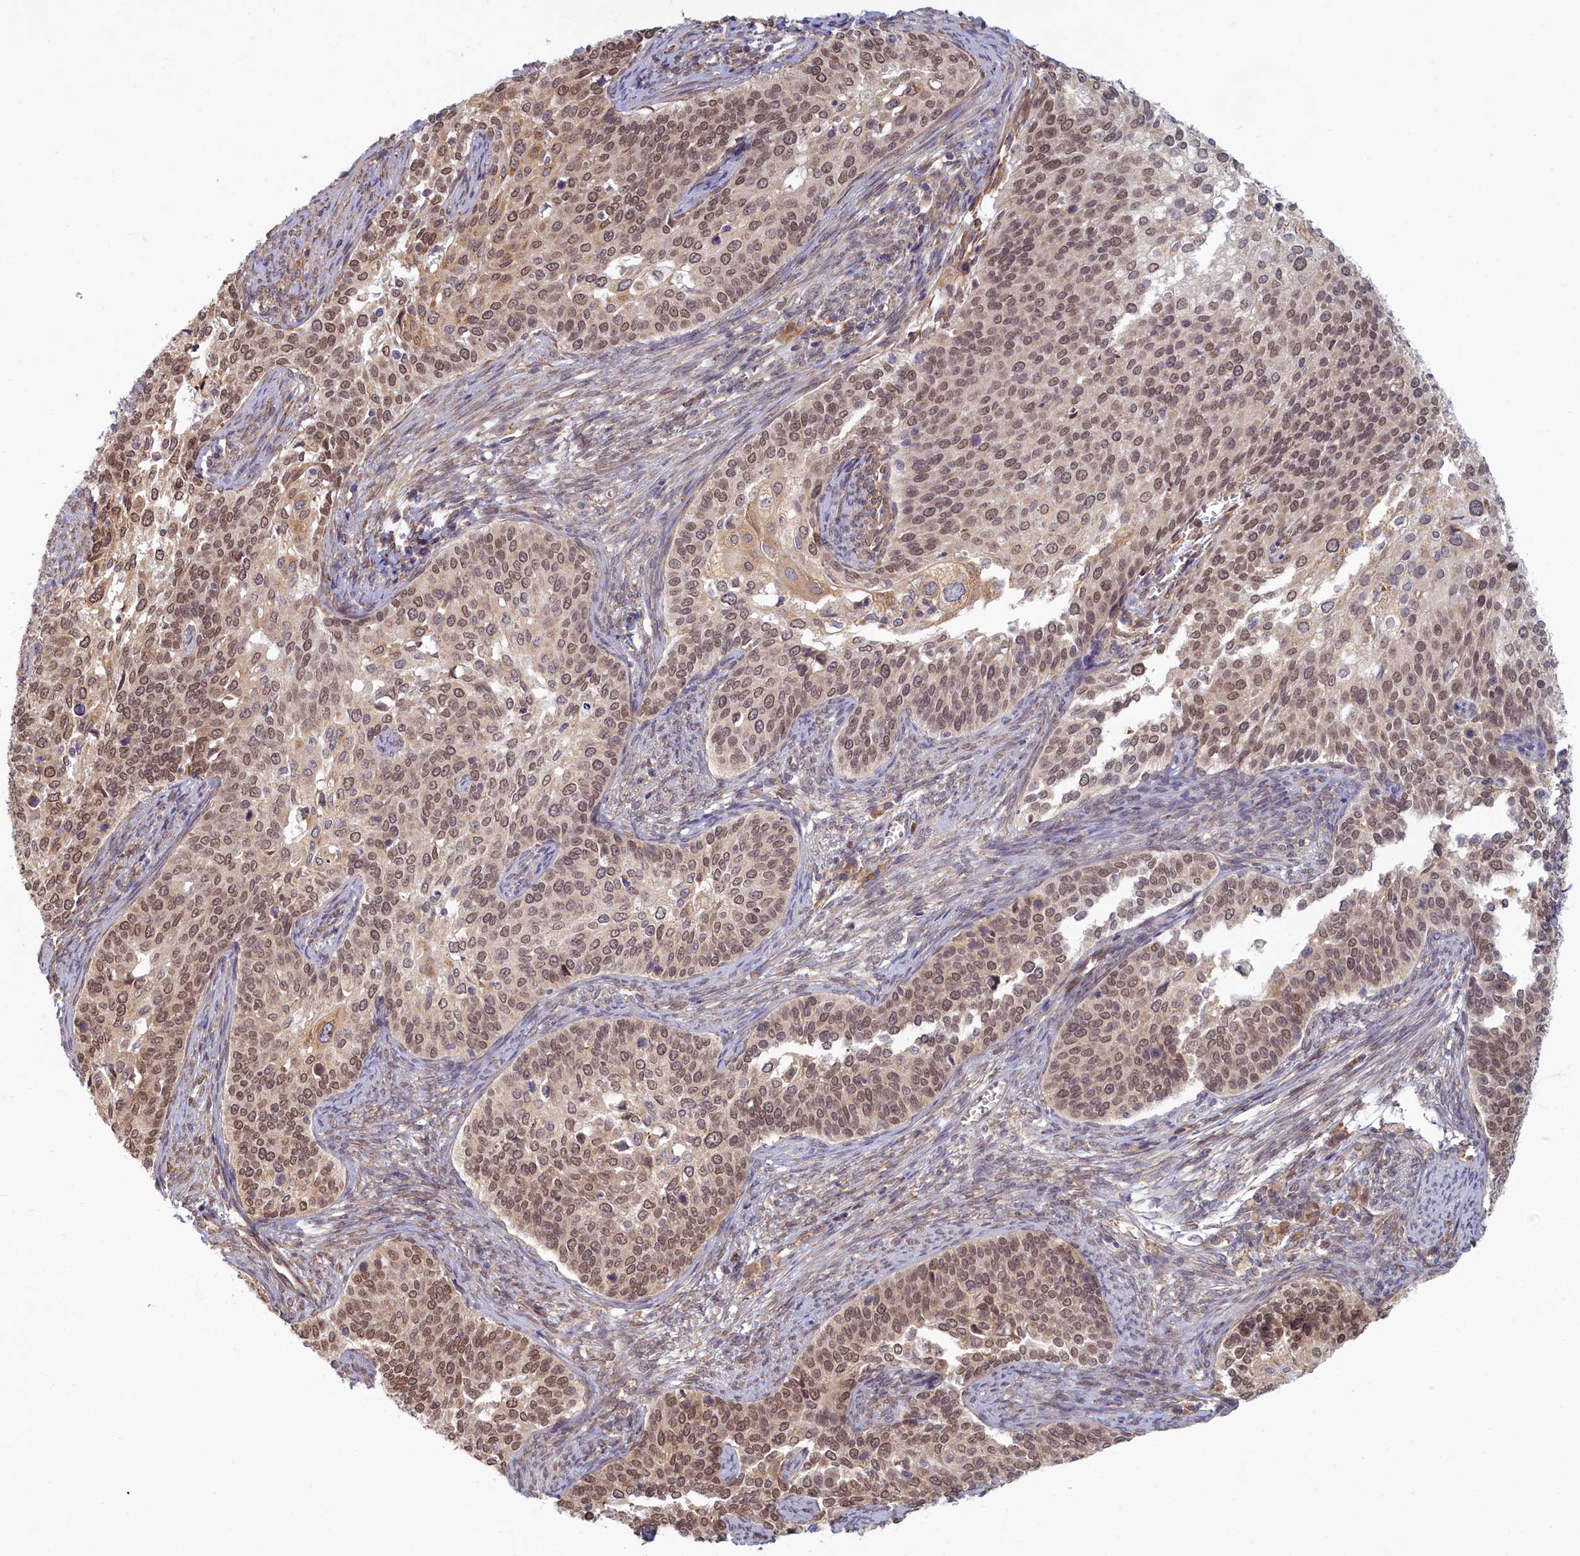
{"staining": {"intensity": "moderate", "quantity": ">75%", "location": "nuclear"}, "tissue": "cervical cancer", "cell_type": "Tumor cells", "image_type": "cancer", "snomed": [{"axis": "morphology", "description": "Squamous cell carcinoma, NOS"}, {"axis": "topography", "description": "Cervix"}], "caption": "High-power microscopy captured an immunohistochemistry (IHC) photomicrograph of cervical cancer, revealing moderate nuclear staining in about >75% of tumor cells. (Stains: DAB in brown, nuclei in blue, Microscopy: brightfield microscopy at high magnification).", "gene": "MAK16", "patient": {"sex": "female", "age": 44}}